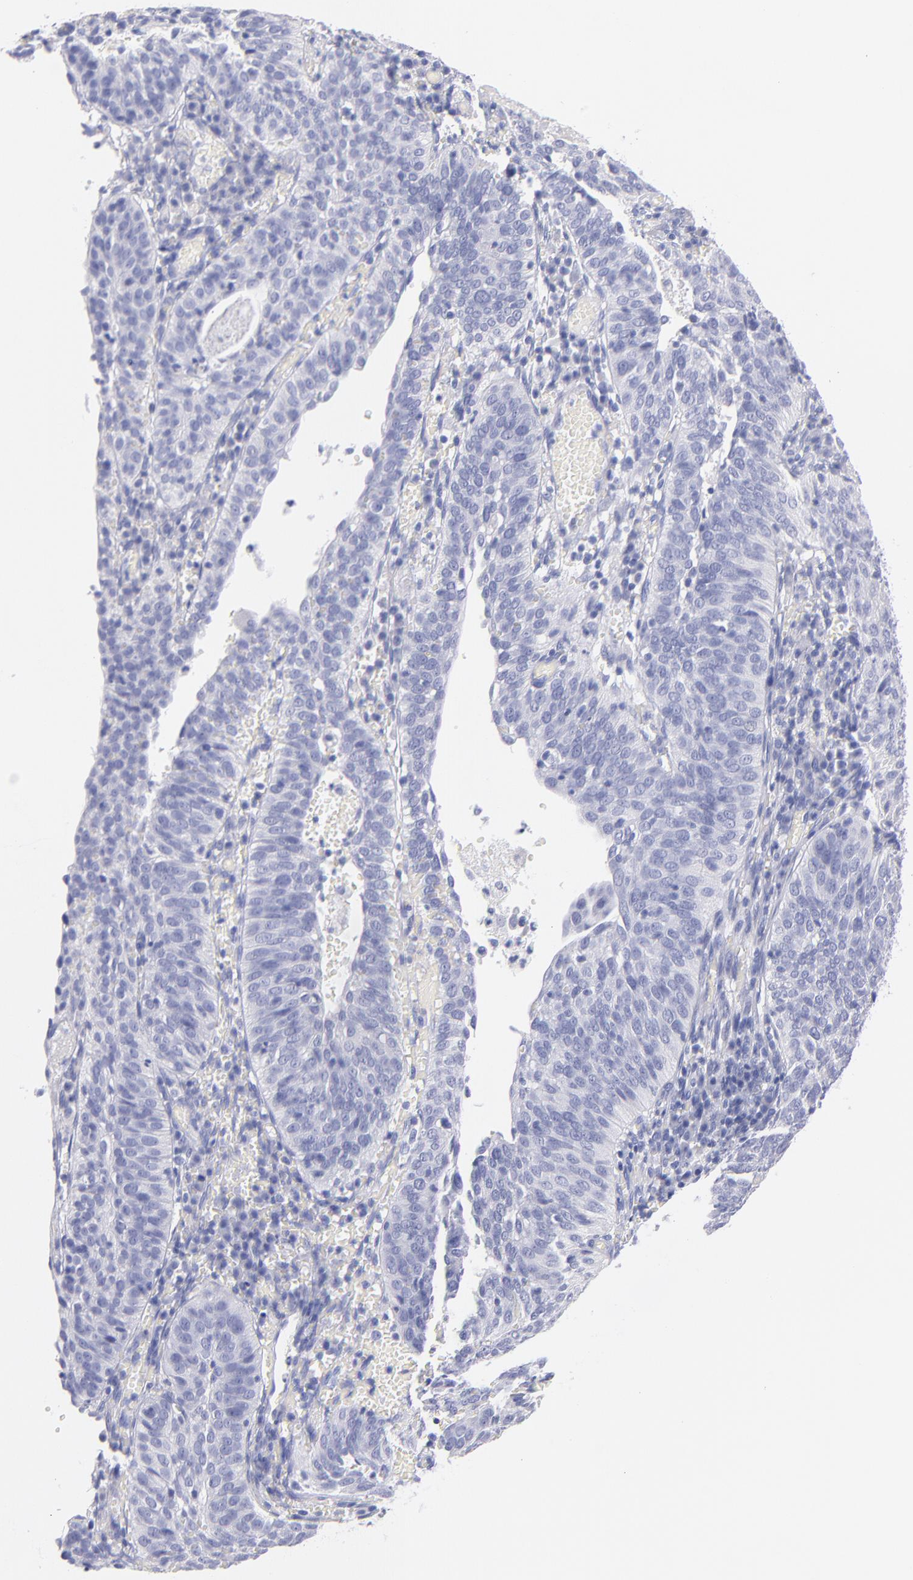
{"staining": {"intensity": "negative", "quantity": "none", "location": "none"}, "tissue": "cervical cancer", "cell_type": "Tumor cells", "image_type": "cancer", "snomed": [{"axis": "morphology", "description": "Squamous cell carcinoma, NOS"}, {"axis": "topography", "description": "Cervix"}], "caption": "Cervical squamous cell carcinoma was stained to show a protein in brown. There is no significant expression in tumor cells. The staining was performed using DAB to visualize the protein expression in brown, while the nuclei were stained in blue with hematoxylin (Magnification: 20x).", "gene": "SCGN", "patient": {"sex": "female", "age": 39}}